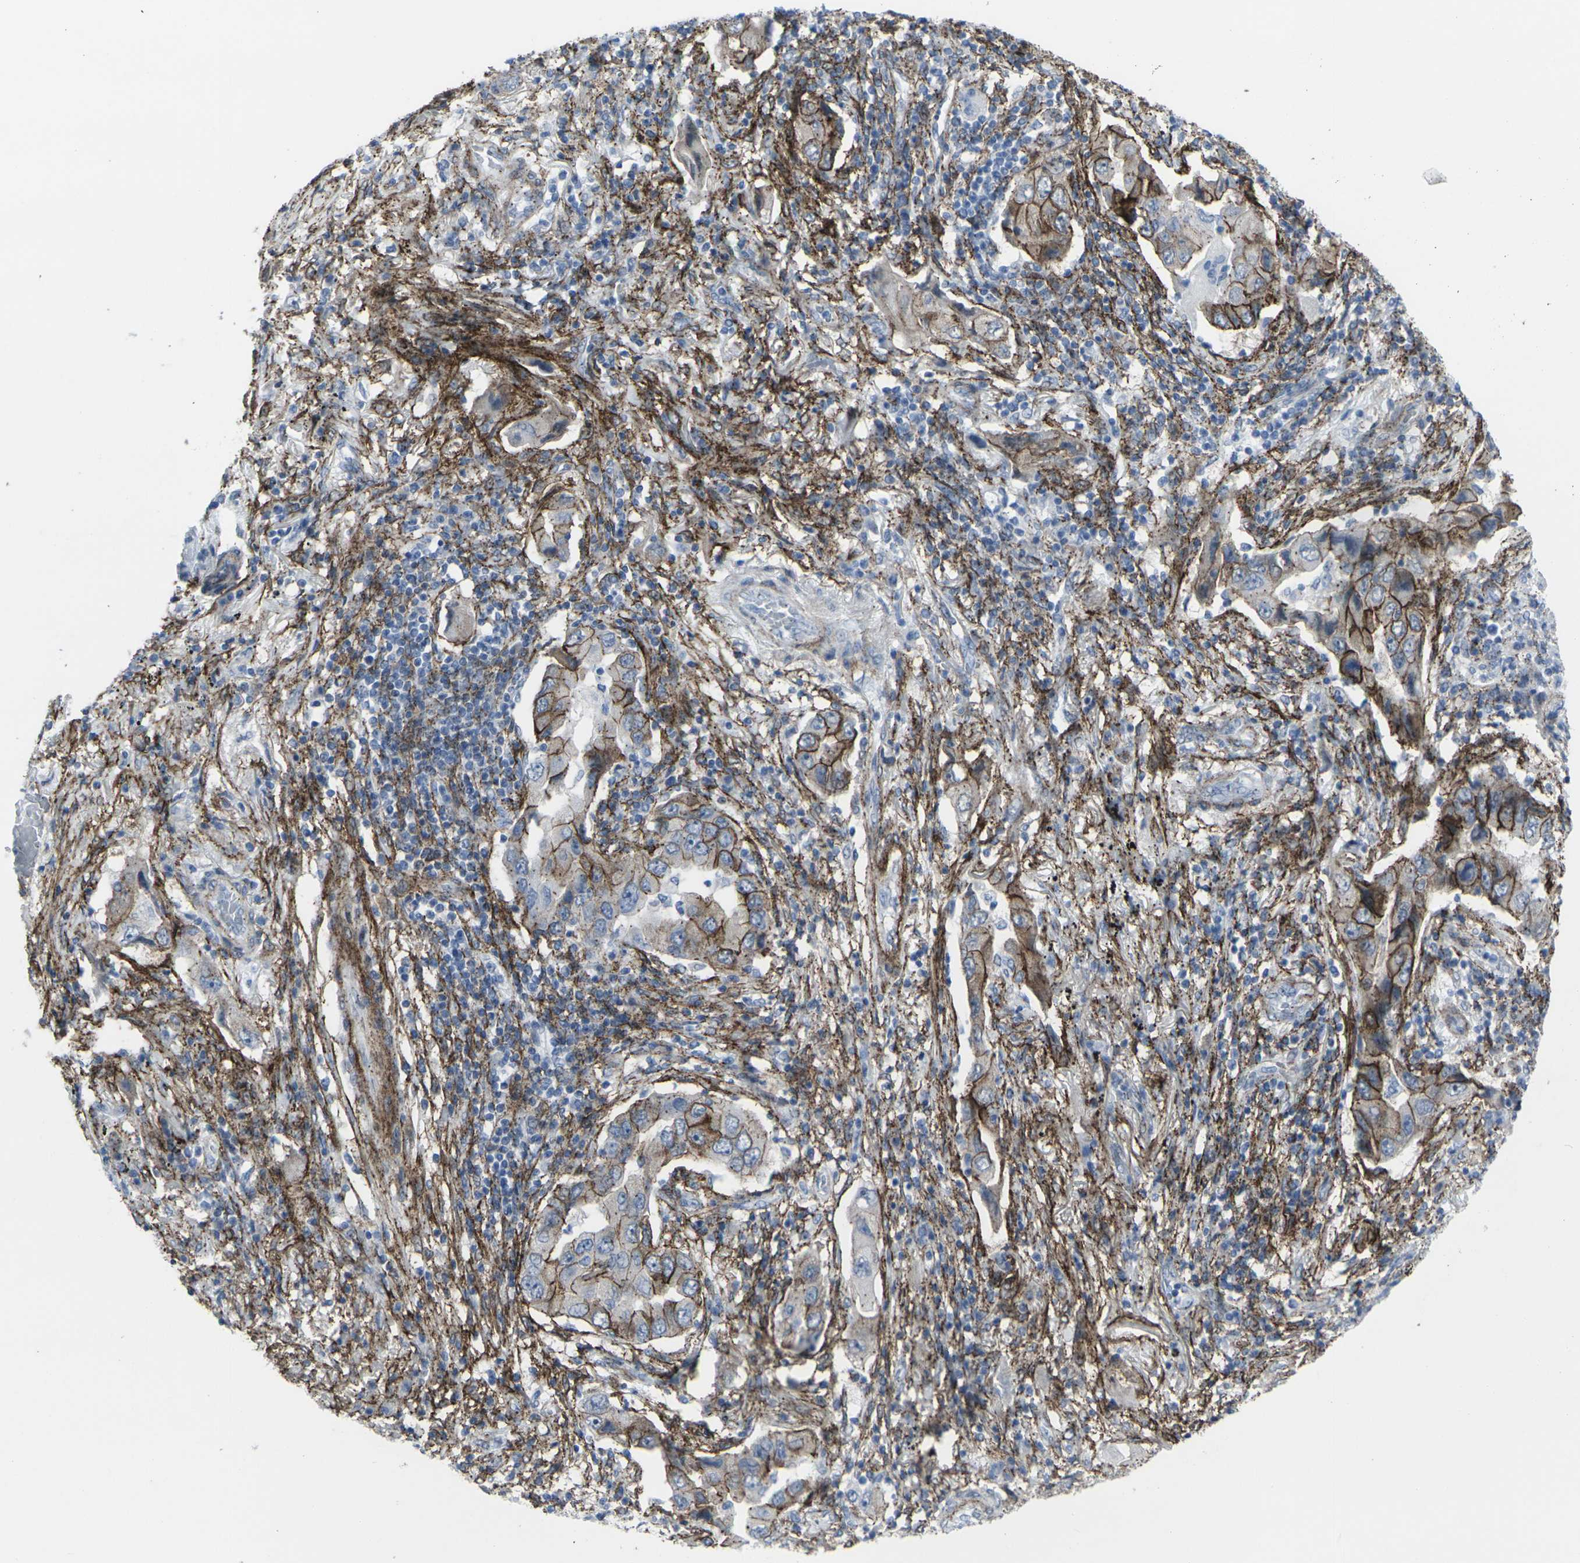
{"staining": {"intensity": "strong", "quantity": ">75%", "location": "cytoplasmic/membranous"}, "tissue": "lung cancer", "cell_type": "Tumor cells", "image_type": "cancer", "snomed": [{"axis": "morphology", "description": "Adenocarcinoma, NOS"}, {"axis": "topography", "description": "Lung"}], "caption": "Lung adenocarcinoma stained with immunohistochemistry demonstrates strong cytoplasmic/membranous positivity in approximately >75% of tumor cells. Ihc stains the protein in brown and the nuclei are stained blue.", "gene": "CDH11", "patient": {"sex": "female", "age": 65}}